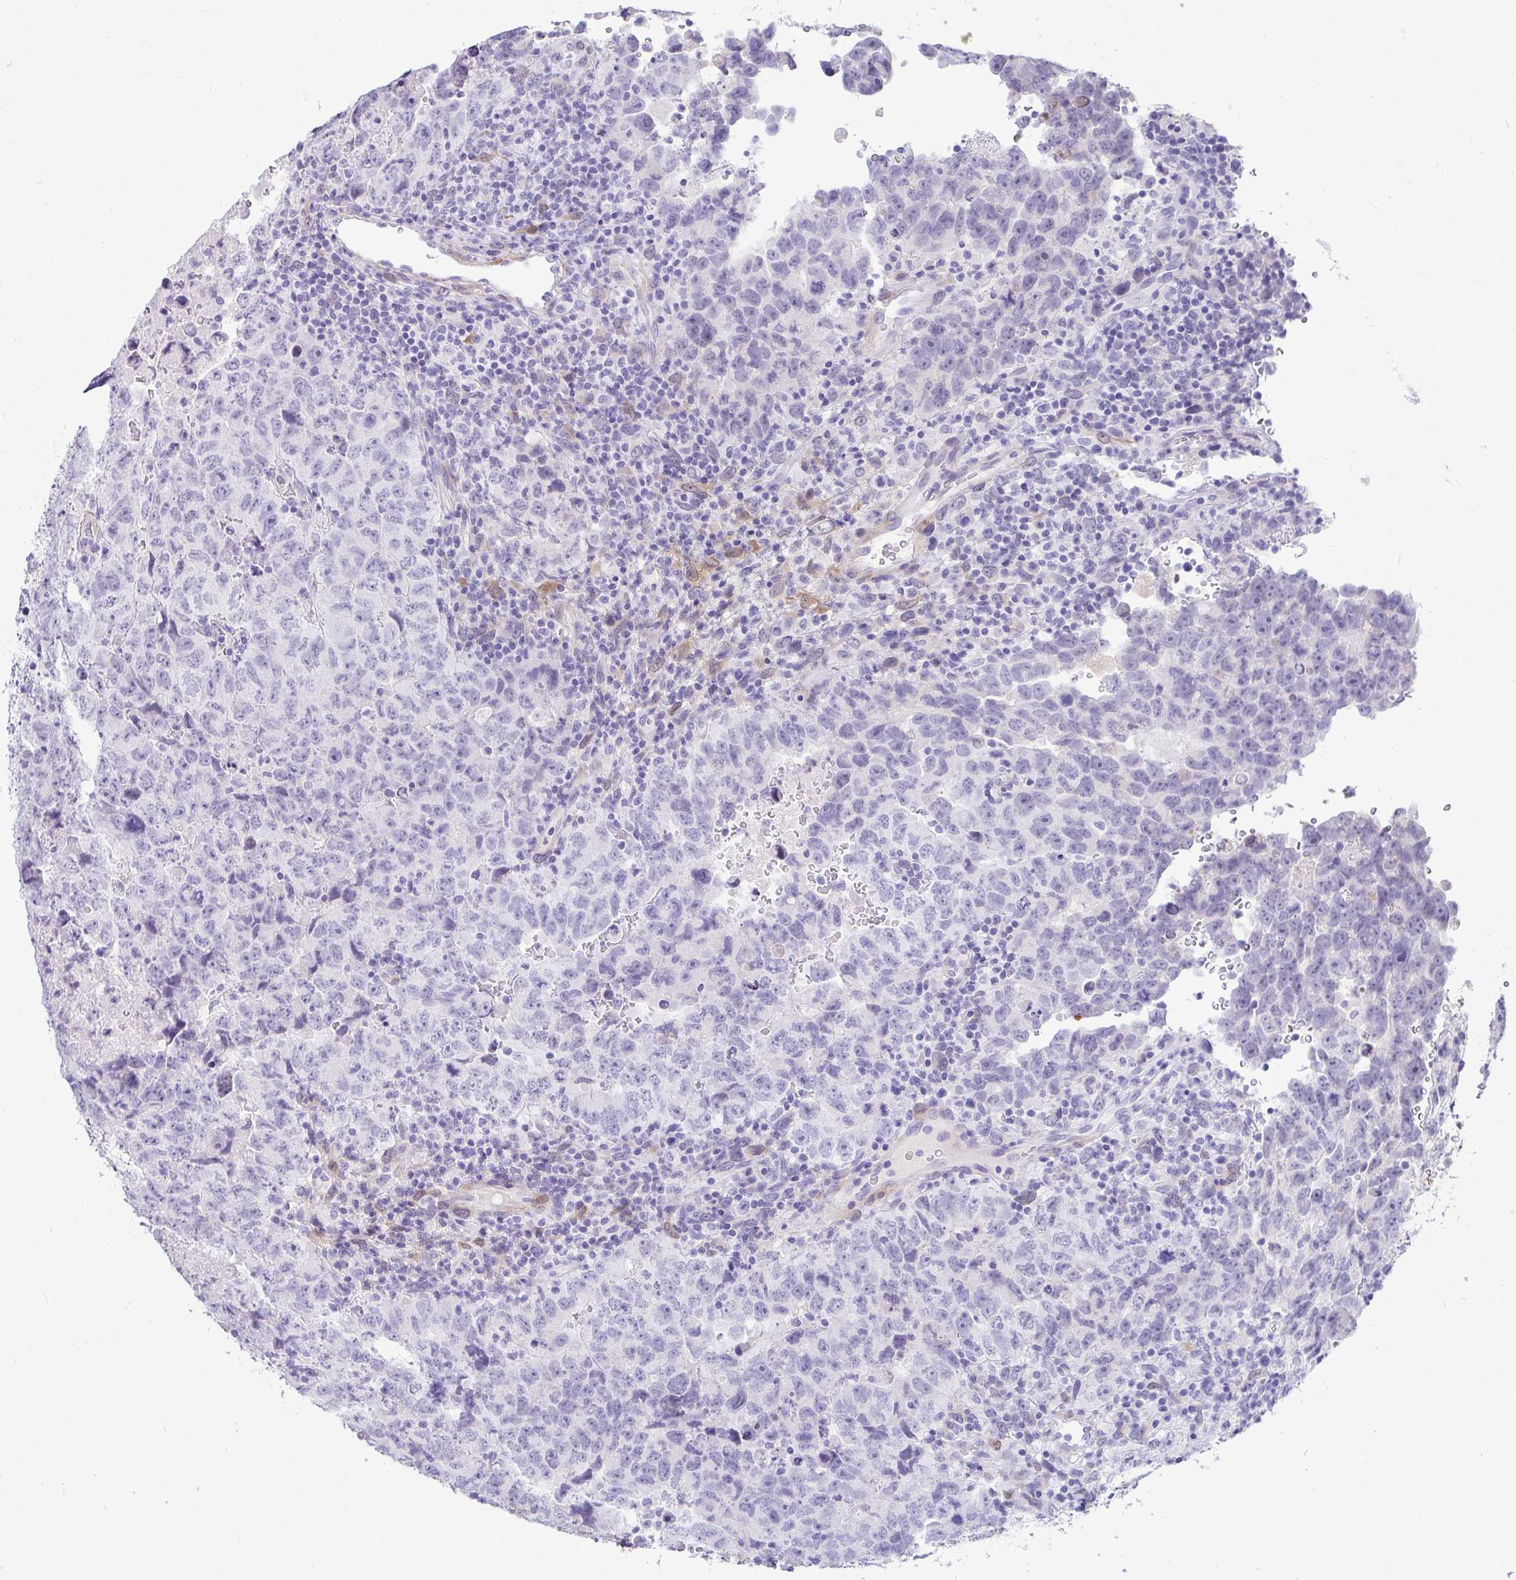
{"staining": {"intensity": "negative", "quantity": "none", "location": "none"}, "tissue": "testis cancer", "cell_type": "Tumor cells", "image_type": "cancer", "snomed": [{"axis": "morphology", "description": "Carcinoma, Embryonal, NOS"}, {"axis": "topography", "description": "Testis"}], "caption": "Immunohistochemical staining of testis cancer shows no significant expression in tumor cells.", "gene": "HSPB6", "patient": {"sex": "male", "age": 24}}